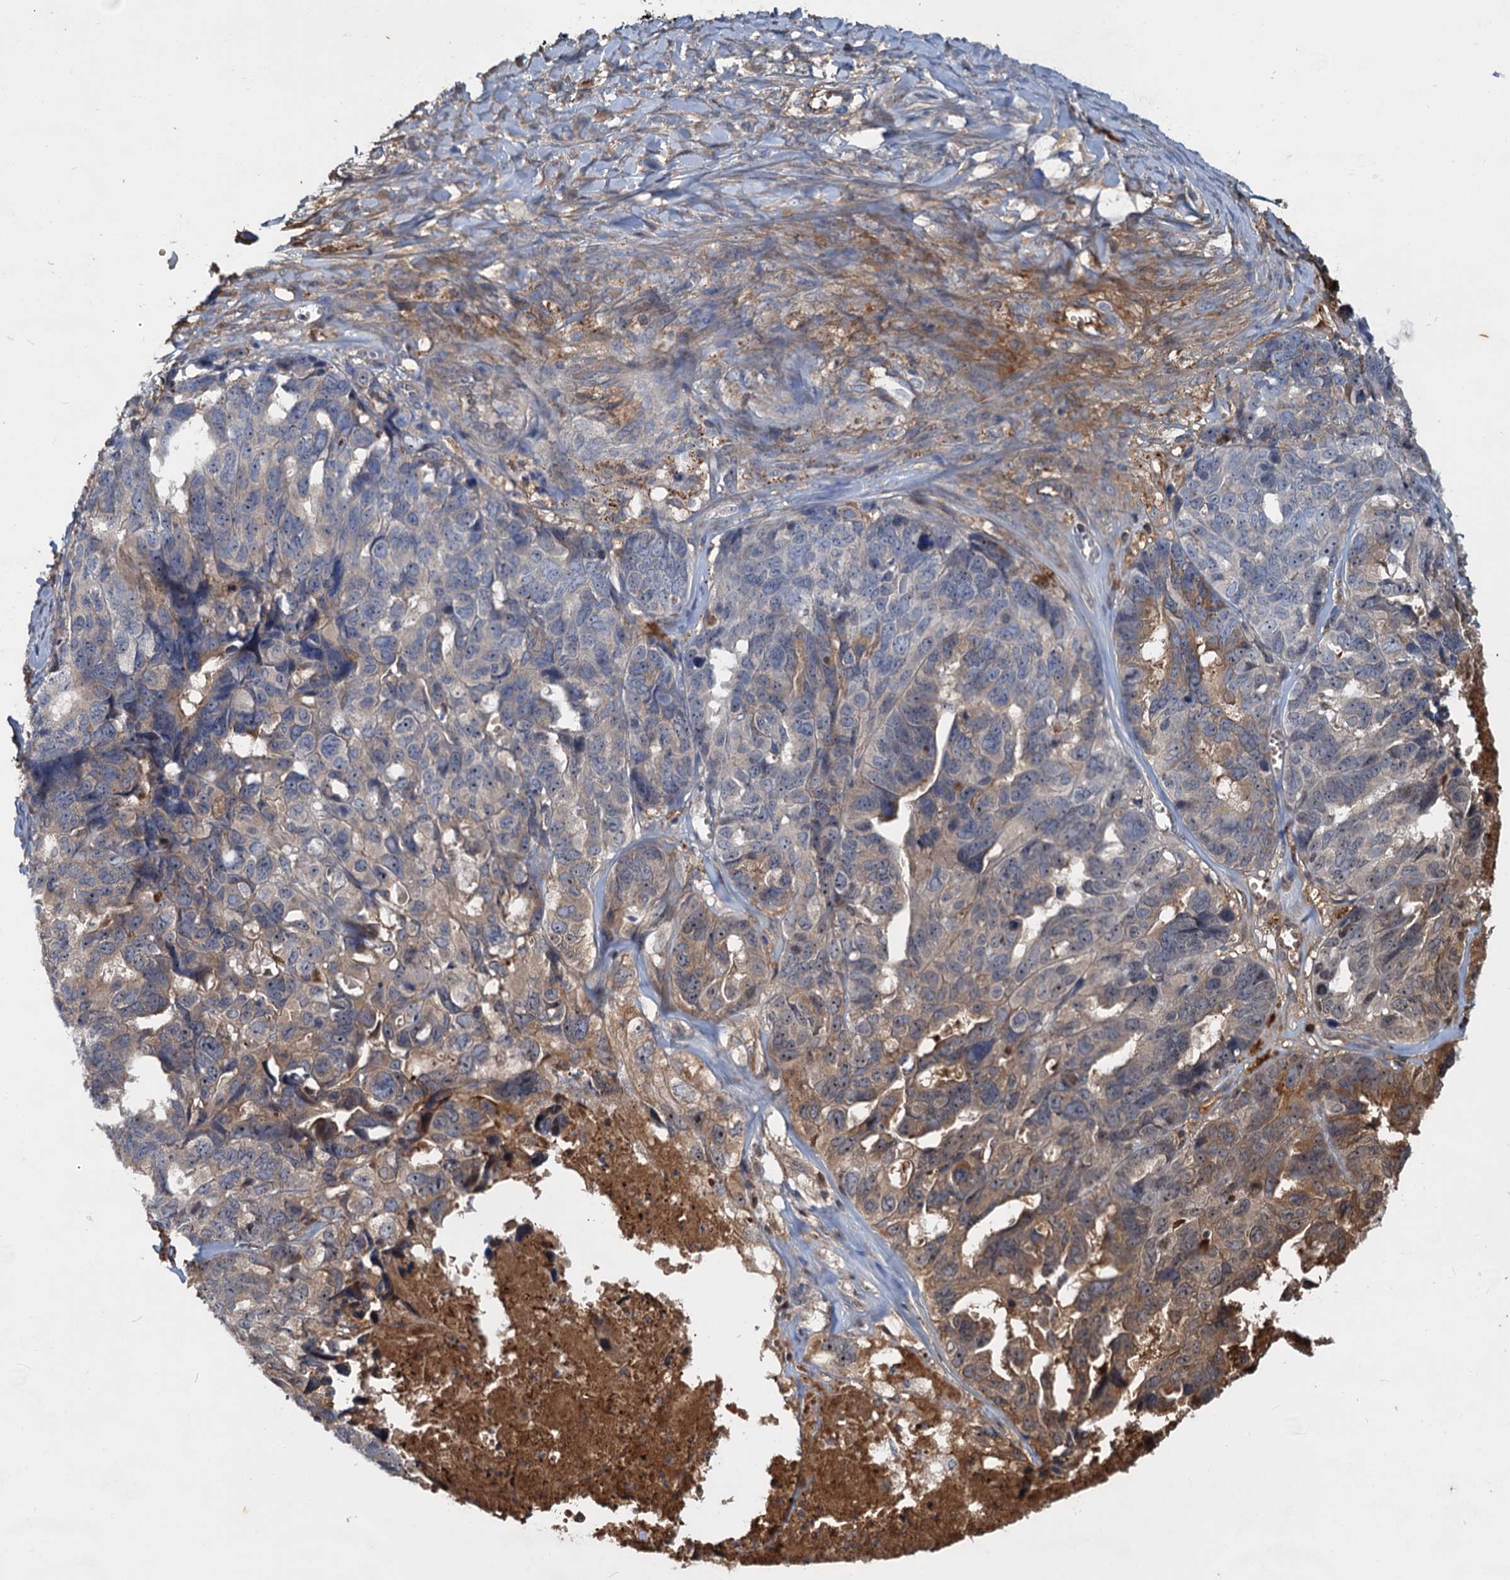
{"staining": {"intensity": "moderate", "quantity": "<25%", "location": "cytoplasmic/membranous"}, "tissue": "ovarian cancer", "cell_type": "Tumor cells", "image_type": "cancer", "snomed": [{"axis": "morphology", "description": "Cystadenocarcinoma, serous, NOS"}, {"axis": "topography", "description": "Ovary"}], "caption": "Ovarian cancer was stained to show a protein in brown. There is low levels of moderate cytoplasmic/membranous positivity in about <25% of tumor cells.", "gene": "CHRD", "patient": {"sex": "female", "age": 79}}